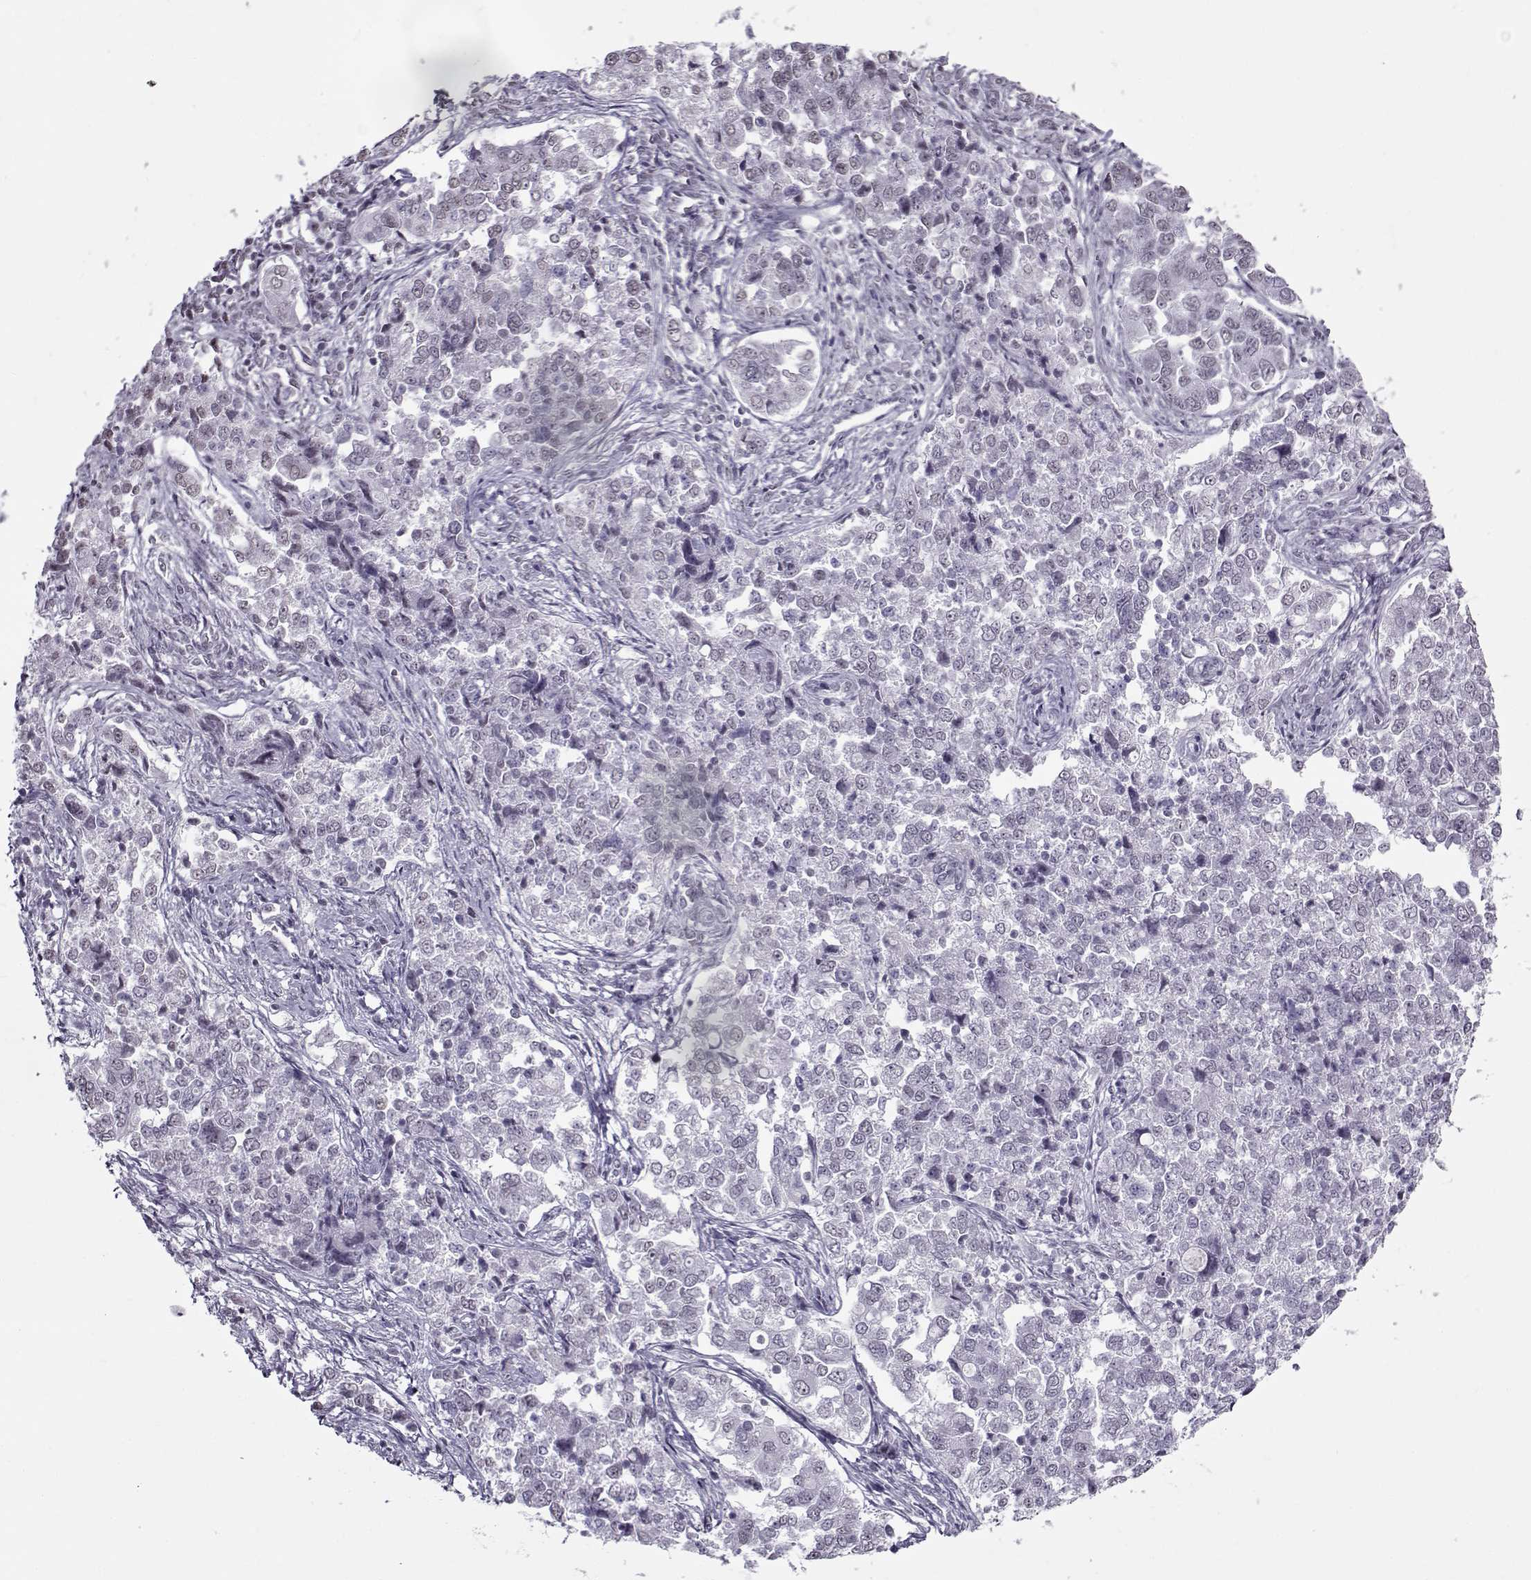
{"staining": {"intensity": "negative", "quantity": "none", "location": "none"}, "tissue": "endometrial cancer", "cell_type": "Tumor cells", "image_type": "cancer", "snomed": [{"axis": "morphology", "description": "Adenocarcinoma, NOS"}, {"axis": "topography", "description": "Endometrium"}], "caption": "Immunohistochemical staining of human endometrial adenocarcinoma reveals no significant expression in tumor cells. (Stains: DAB (3,3'-diaminobenzidine) IHC with hematoxylin counter stain, Microscopy: brightfield microscopy at high magnification).", "gene": "PRMT8", "patient": {"sex": "female", "age": 43}}